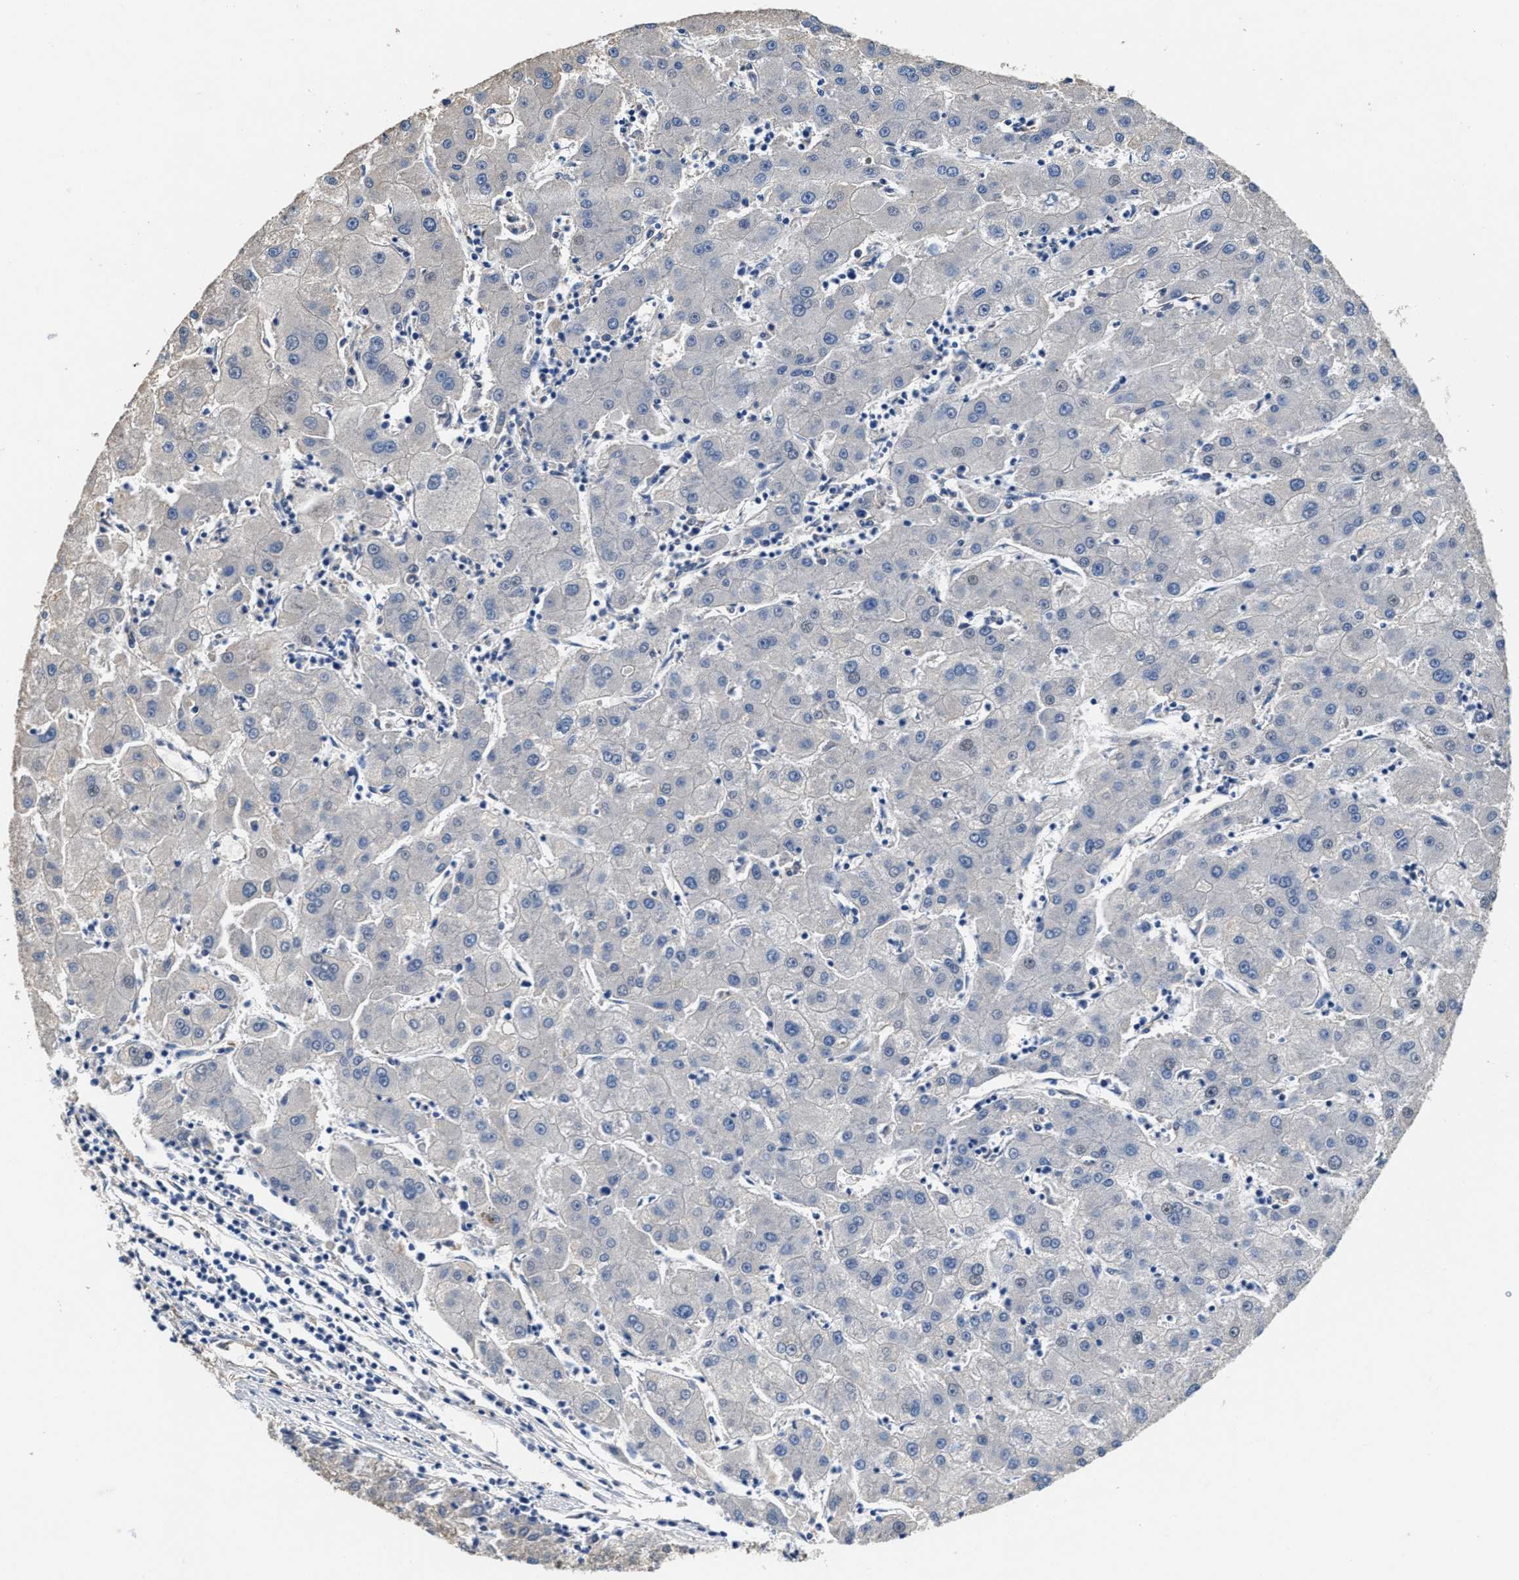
{"staining": {"intensity": "negative", "quantity": "none", "location": "none"}, "tissue": "liver cancer", "cell_type": "Tumor cells", "image_type": "cancer", "snomed": [{"axis": "morphology", "description": "Carcinoma, Hepatocellular, NOS"}, {"axis": "topography", "description": "Liver"}], "caption": "IHC of human liver cancer displays no expression in tumor cells. The staining is performed using DAB brown chromogen with nuclei counter-stained in using hematoxylin.", "gene": "PEG10", "patient": {"sex": "male", "age": 72}}